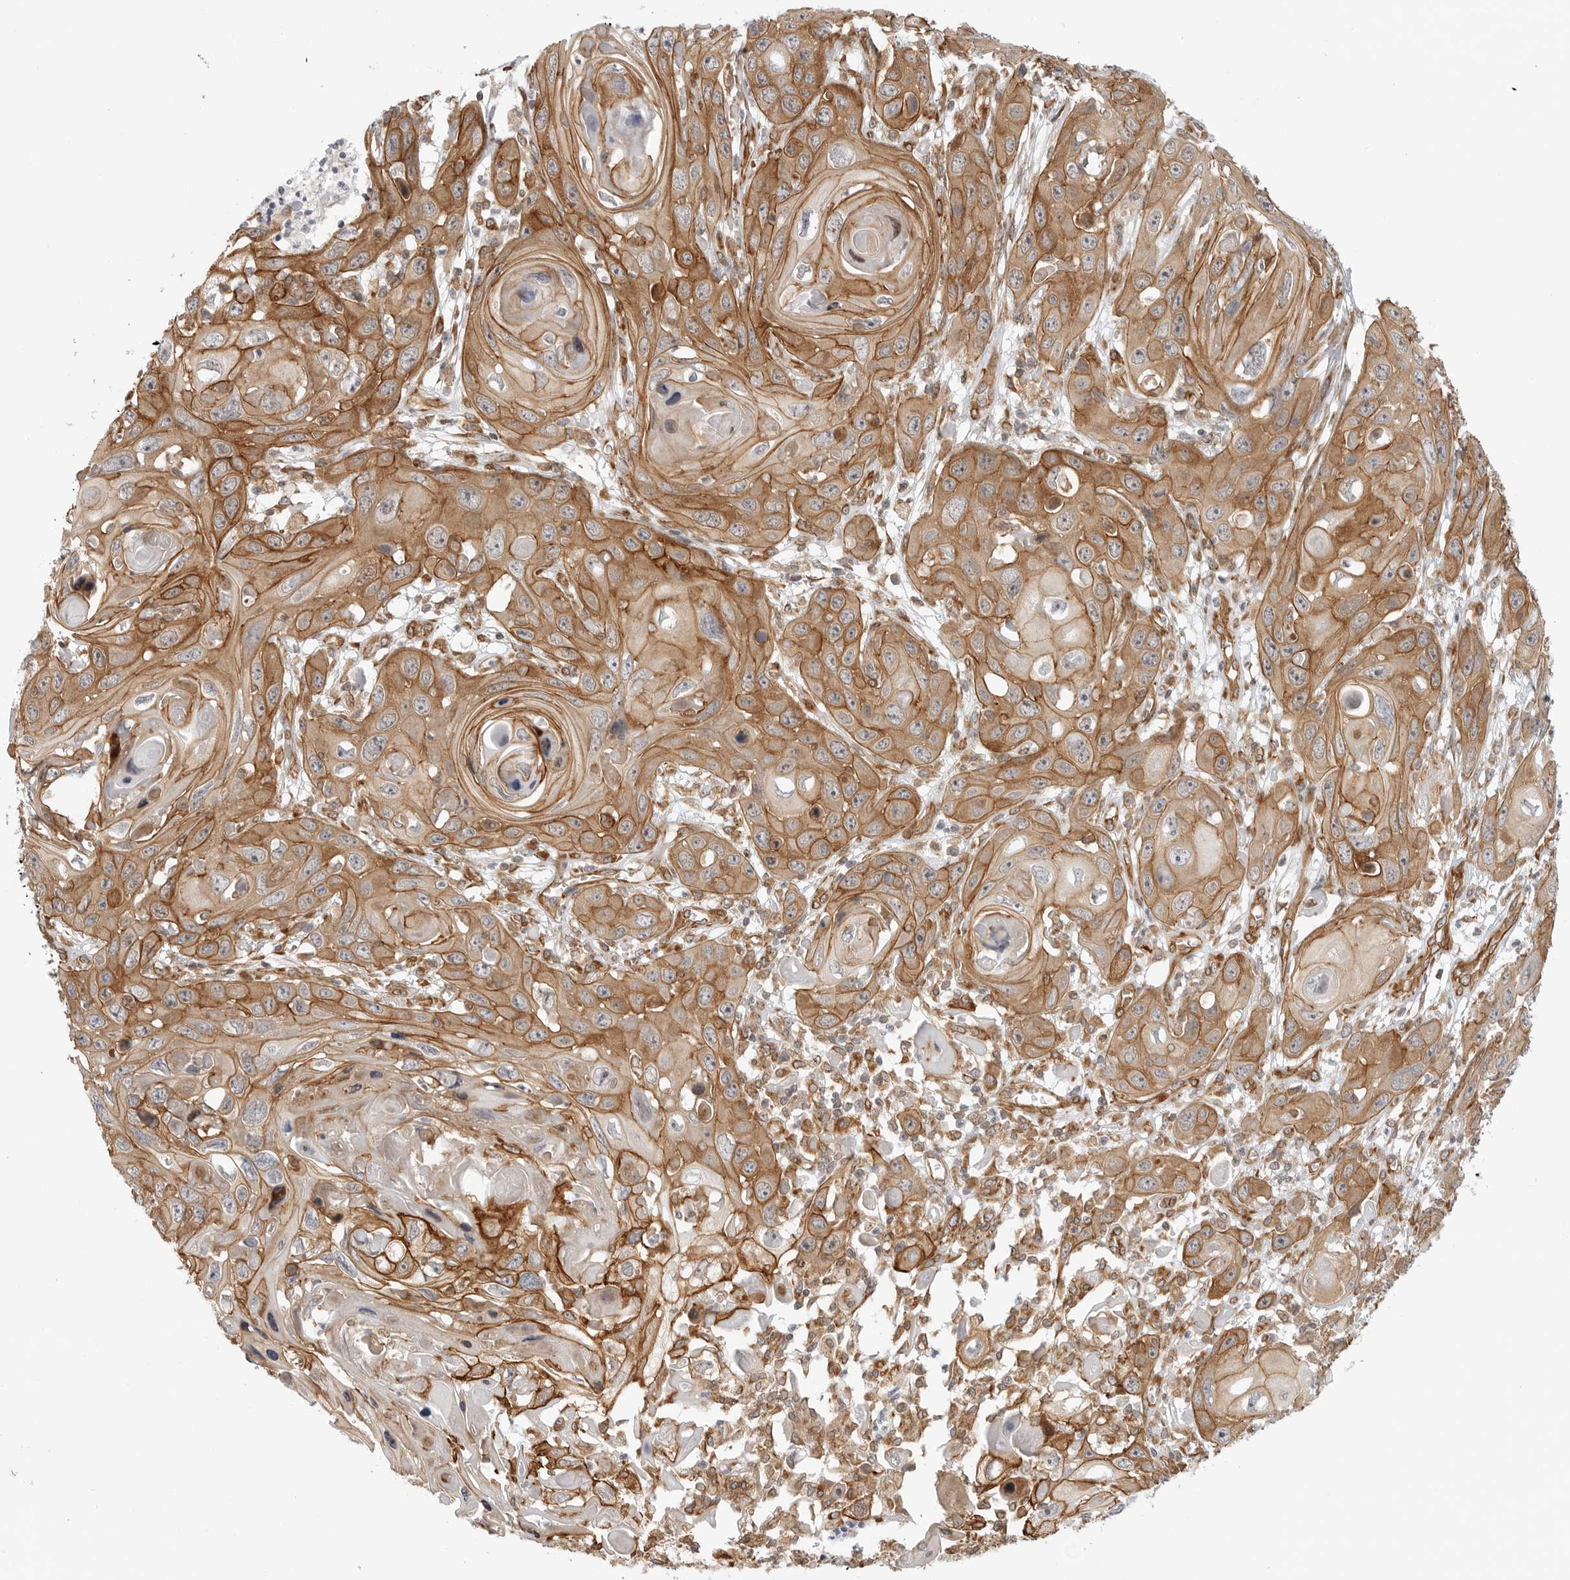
{"staining": {"intensity": "moderate", "quantity": ">75%", "location": "cytoplasmic/membranous"}, "tissue": "skin cancer", "cell_type": "Tumor cells", "image_type": "cancer", "snomed": [{"axis": "morphology", "description": "Squamous cell carcinoma, NOS"}, {"axis": "topography", "description": "Skin"}], "caption": "Skin cancer (squamous cell carcinoma) stained with DAB immunohistochemistry displays medium levels of moderate cytoplasmic/membranous expression in approximately >75% of tumor cells.", "gene": "ATOH7", "patient": {"sex": "male", "age": 55}}